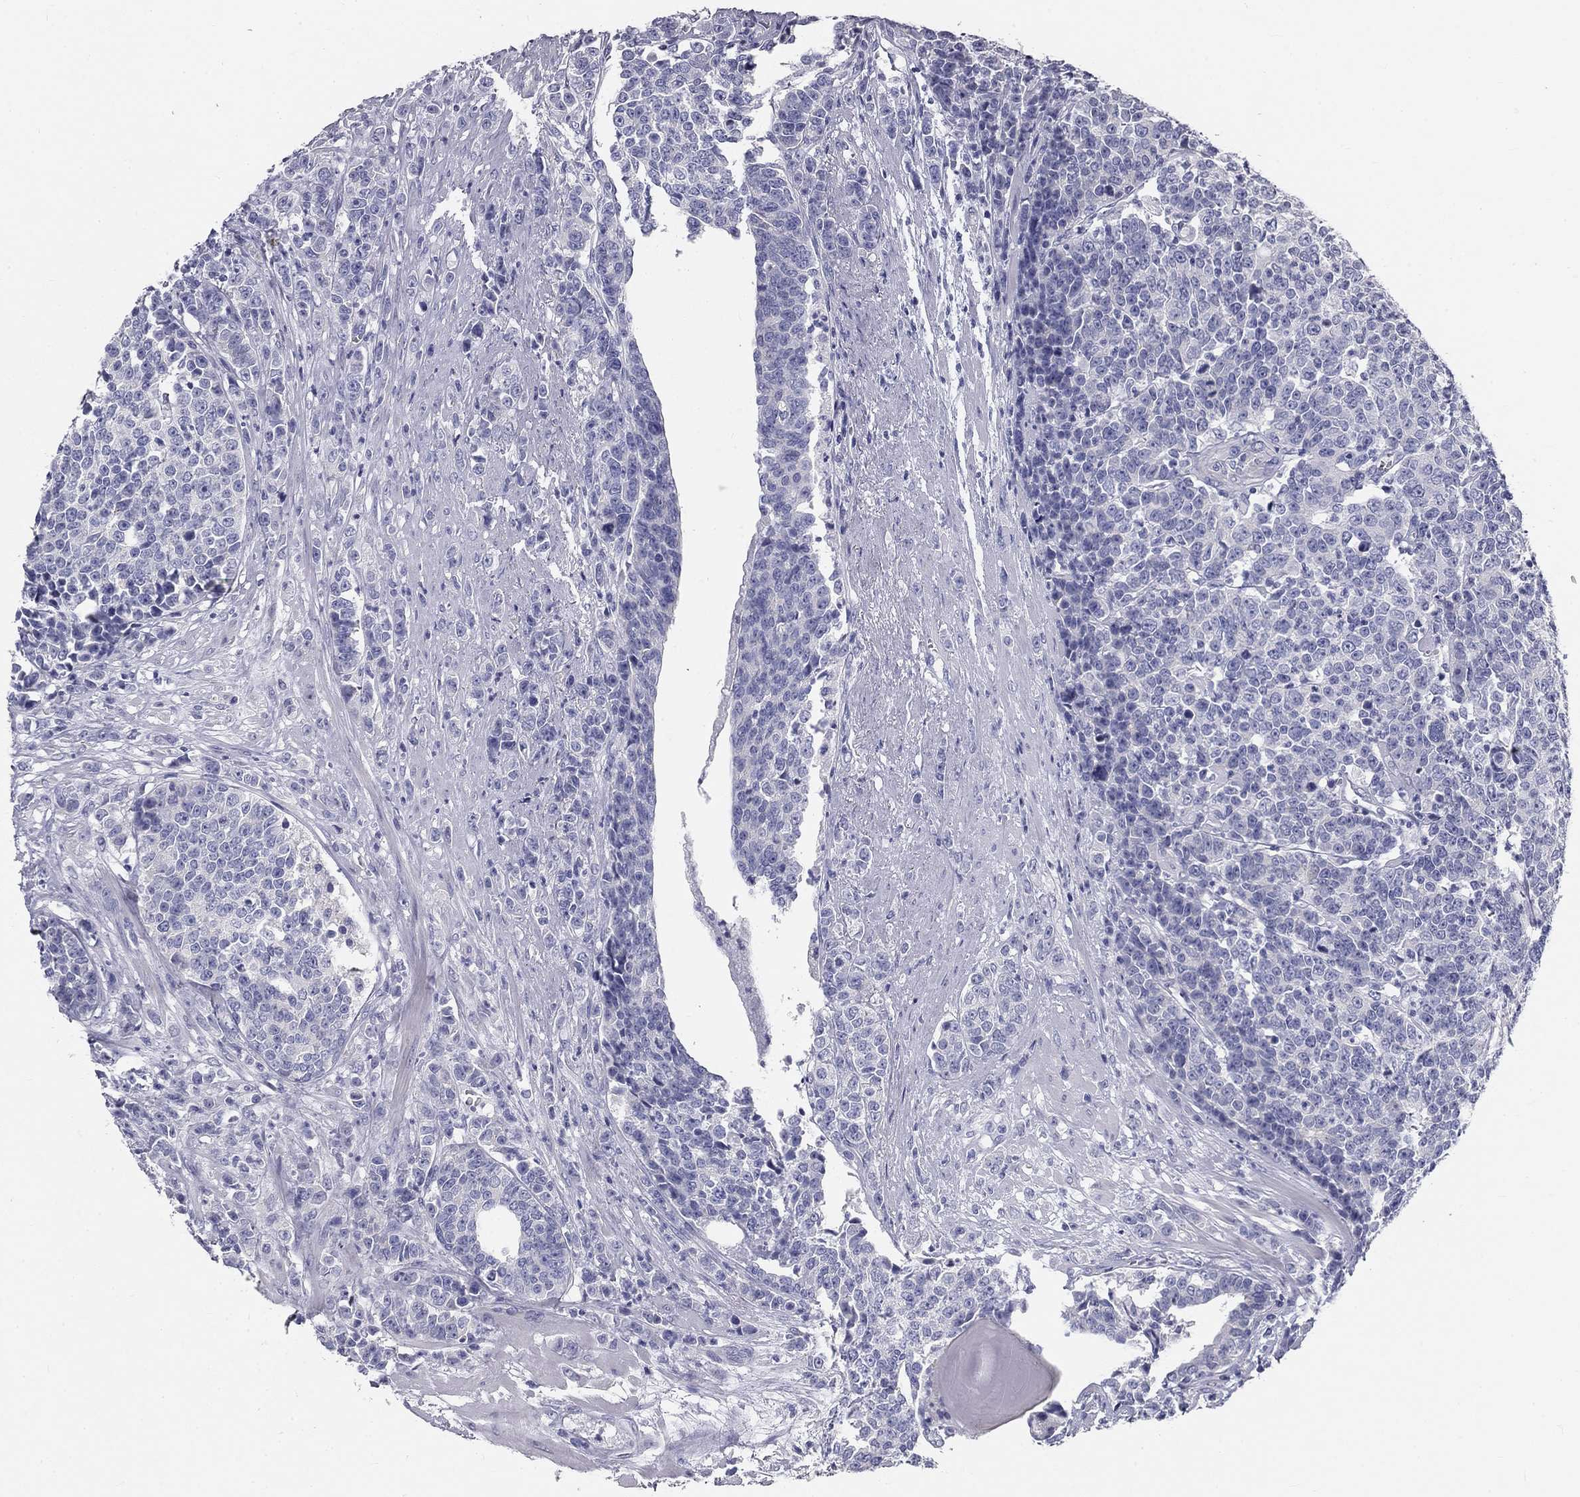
{"staining": {"intensity": "negative", "quantity": "none", "location": "none"}, "tissue": "prostate cancer", "cell_type": "Tumor cells", "image_type": "cancer", "snomed": [{"axis": "morphology", "description": "Adenocarcinoma, NOS"}, {"axis": "topography", "description": "Prostate"}], "caption": "This photomicrograph is of prostate adenocarcinoma stained with immunohistochemistry (IHC) to label a protein in brown with the nuclei are counter-stained blue. There is no staining in tumor cells.", "gene": "GALNTL5", "patient": {"sex": "male", "age": 67}}